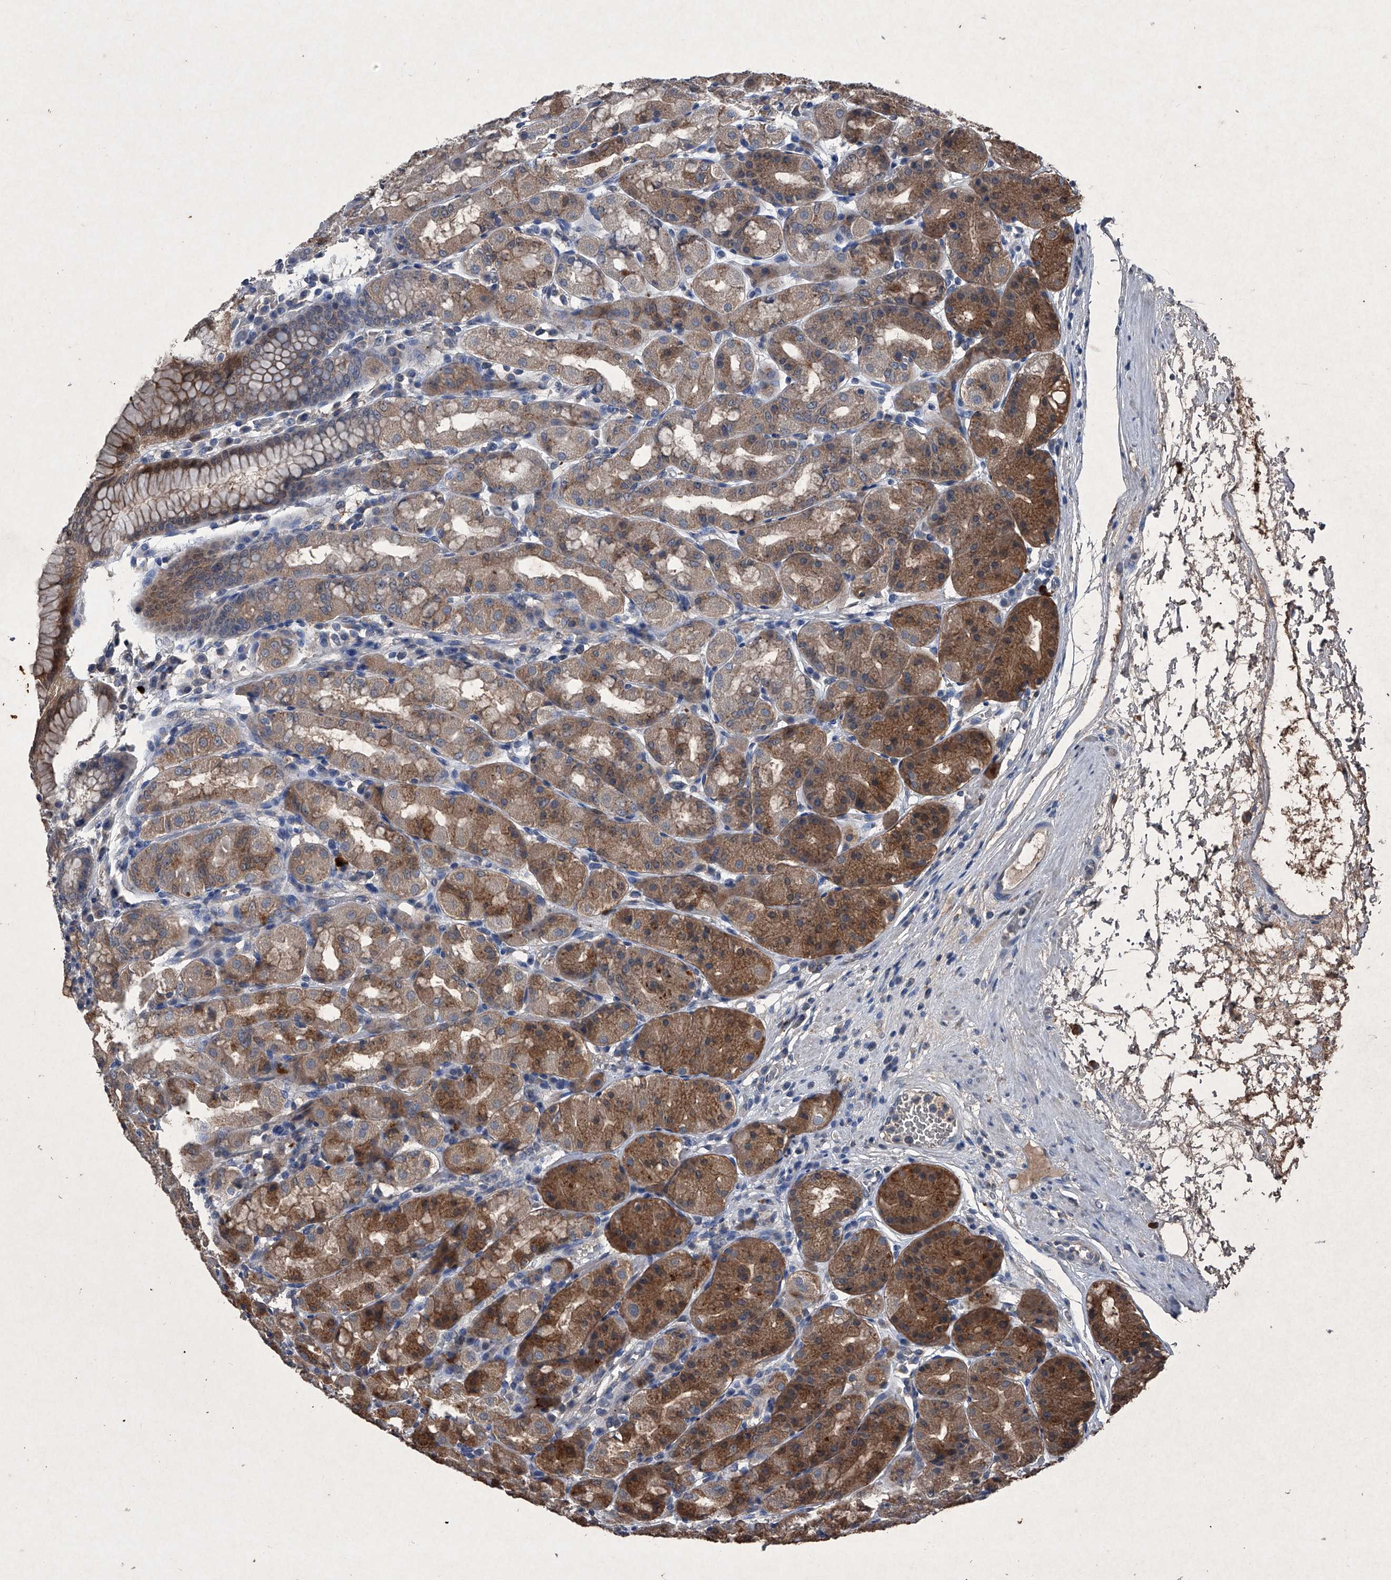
{"staining": {"intensity": "moderate", "quantity": "25%-75%", "location": "cytoplasmic/membranous"}, "tissue": "stomach", "cell_type": "Glandular cells", "image_type": "normal", "snomed": [{"axis": "morphology", "description": "Normal tissue, NOS"}, {"axis": "topography", "description": "Stomach"}, {"axis": "topography", "description": "Stomach, lower"}], "caption": "Glandular cells reveal medium levels of moderate cytoplasmic/membranous staining in approximately 25%-75% of cells in normal human stomach.", "gene": "MAPKAP1", "patient": {"sex": "female", "age": 56}}